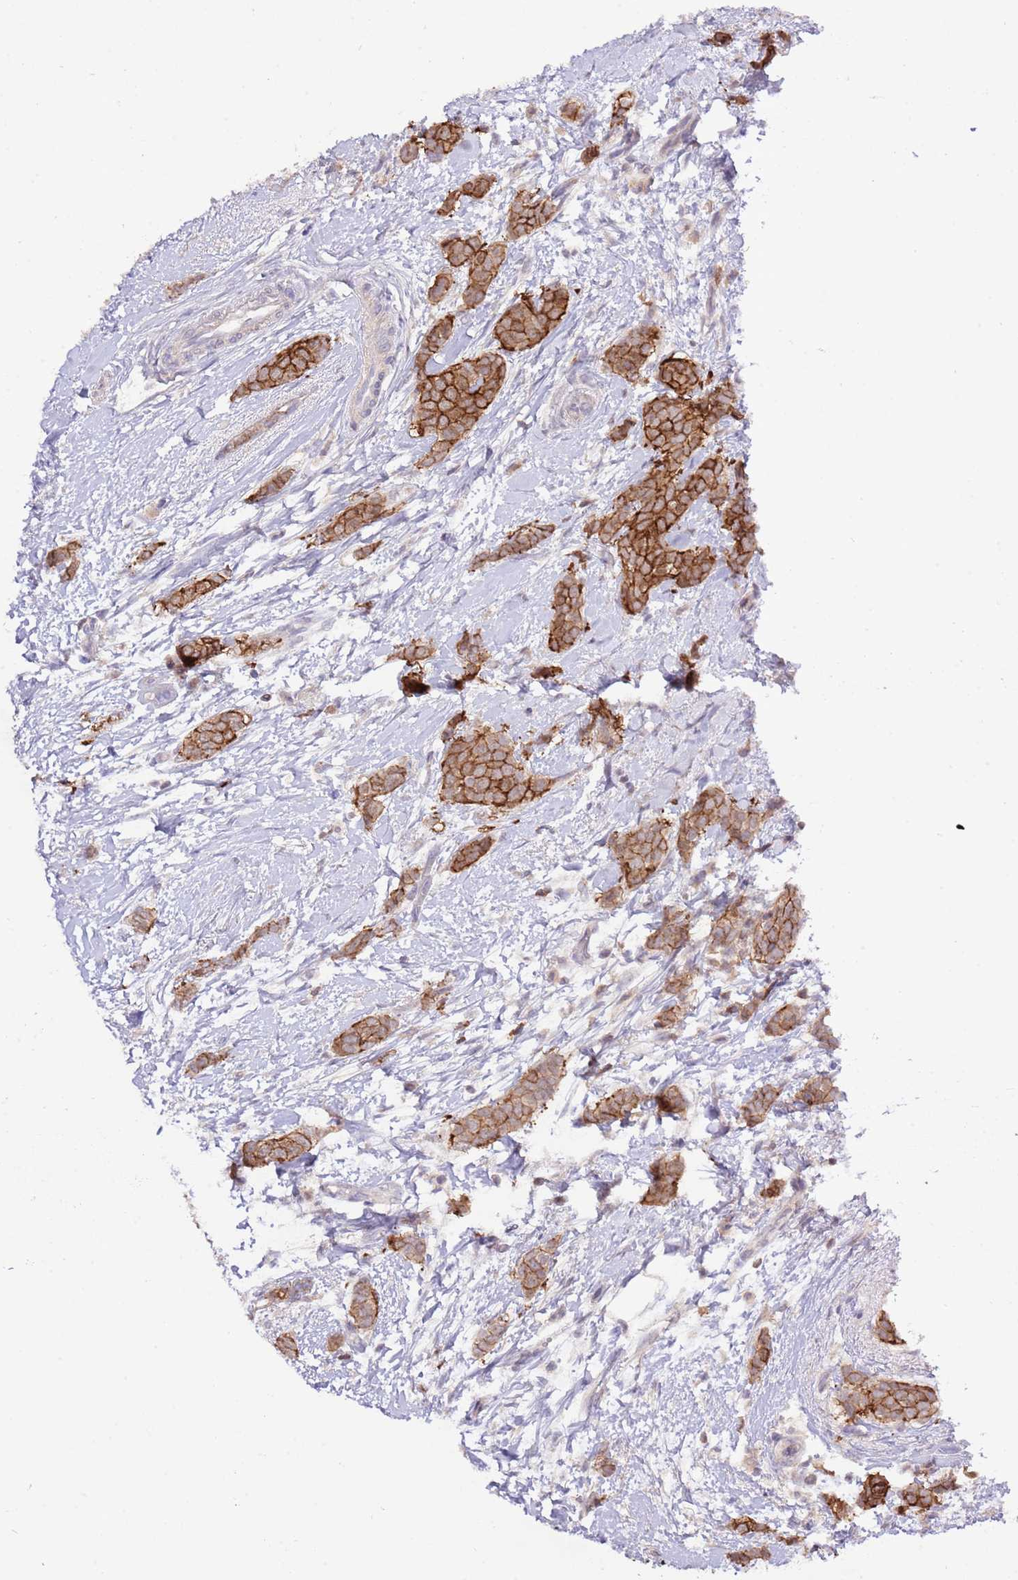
{"staining": {"intensity": "moderate", "quantity": ">75%", "location": "cytoplasmic/membranous"}, "tissue": "breast cancer", "cell_type": "Tumor cells", "image_type": "cancer", "snomed": [{"axis": "morphology", "description": "Duct carcinoma"}, {"axis": "topography", "description": "Breast"}], "caption": "Immunohistochemical staining of intraductal carcinoma (breast) shows medium levels of moderate cytoplasmic/membranous expression in approximately >75% of tumor cells. (DAB = brown stain, brightfield microscopy at high magnification).", "gene": "EFHD1", "patient": {"sex": "female", "age": 72}}